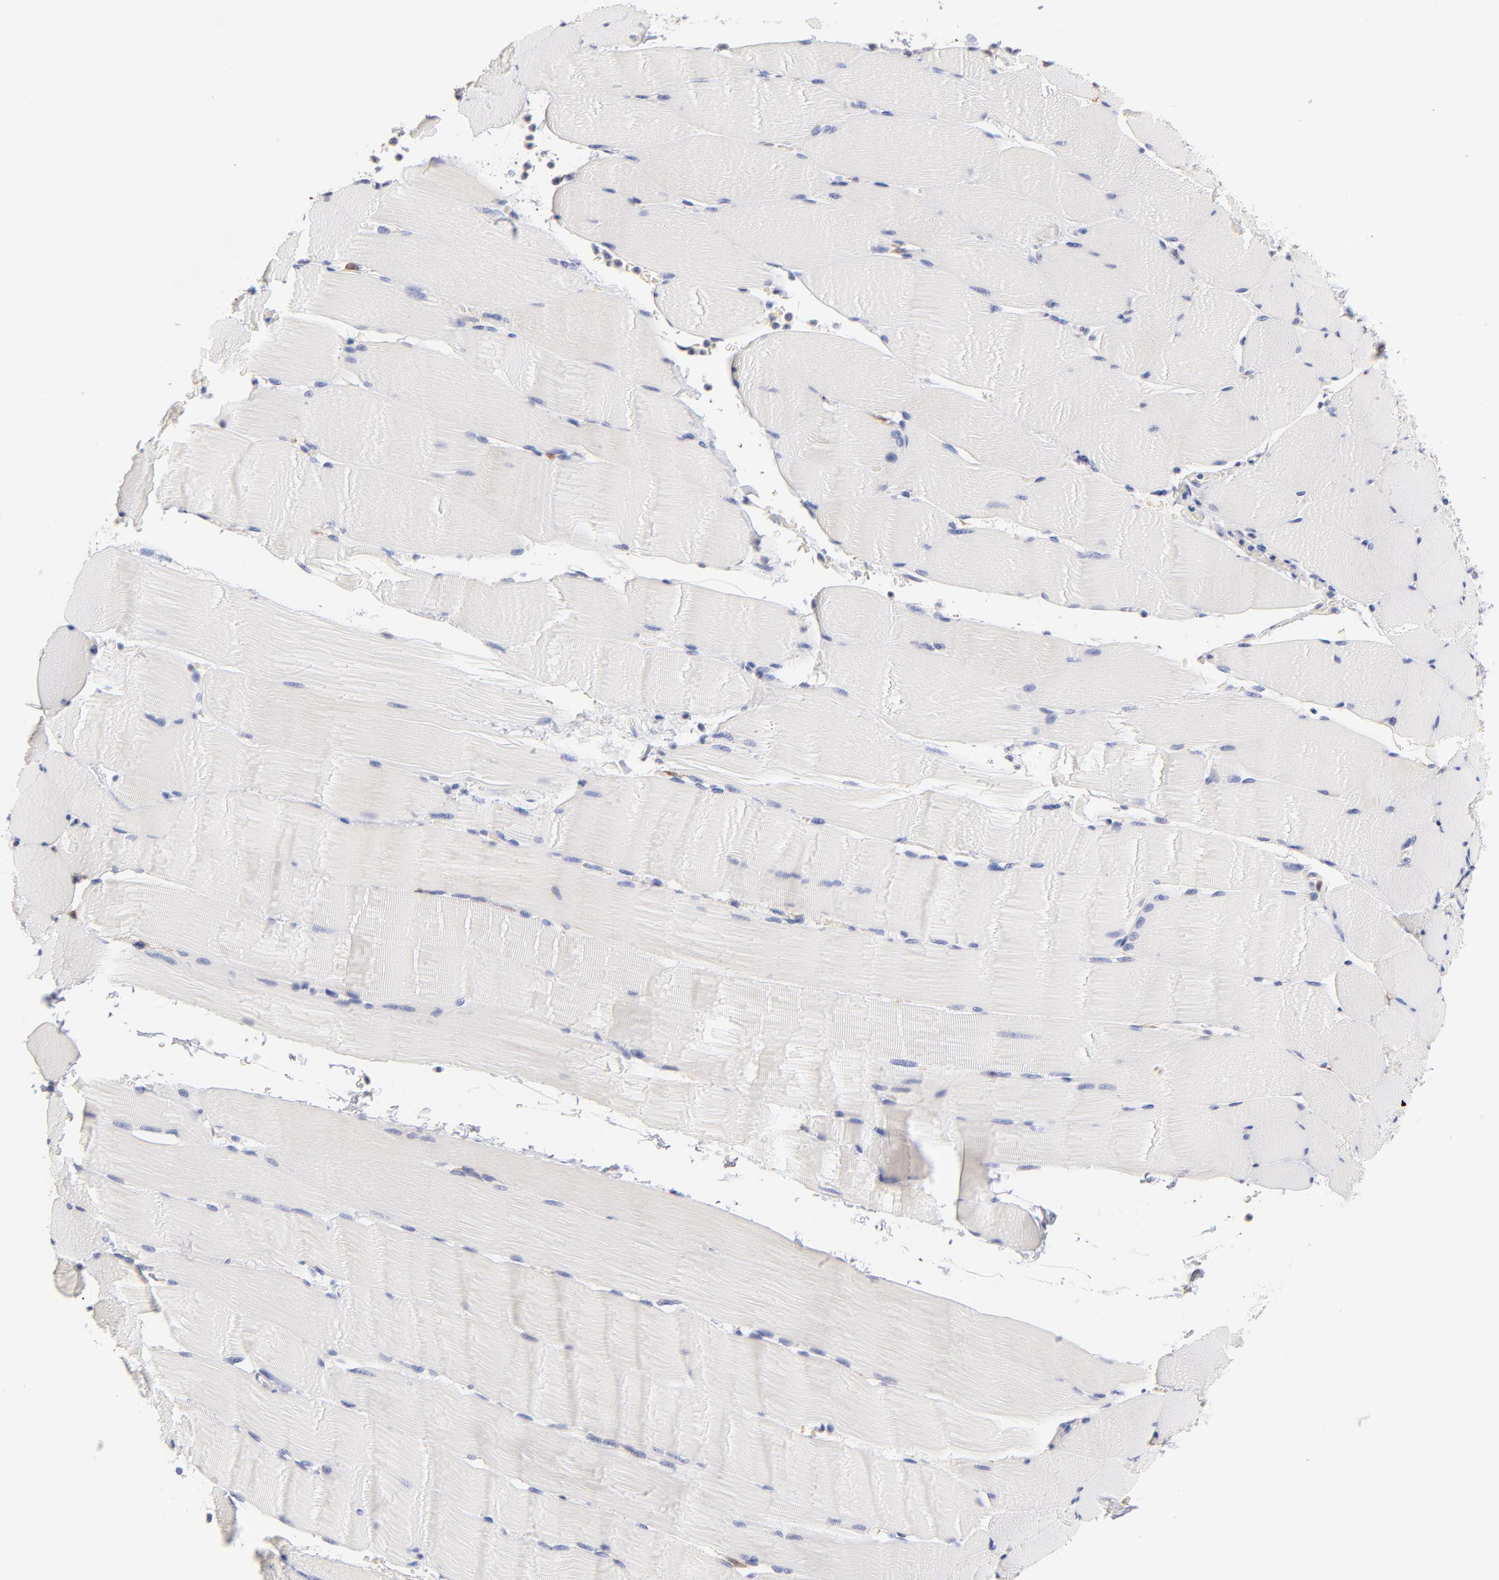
{"staining": {"intensity": "negative", "quantity": "none", "location": "none"}, "tissue": "skeletal muscle", "cell_type": "Myocytes", "image_type": "normal", "snomed": [{"axis": "morphology", "description": "Normal tissue, NOS"}, {"axis": "topography", "description": "Skeletal muscle"}], "caption": "Immunohistochemistry (IHC) photomicrograph of benign skeletal muscle: skeletal muscle stained with DAB (3,3'-diaminobenzidine) shows no significant protein positivity in myocytes. (DAB immunohistochemistry (IHC) with hematoxylin counter stain).", "gene": "ITGA8", "patient": {"sex": "male", "age": 62}}